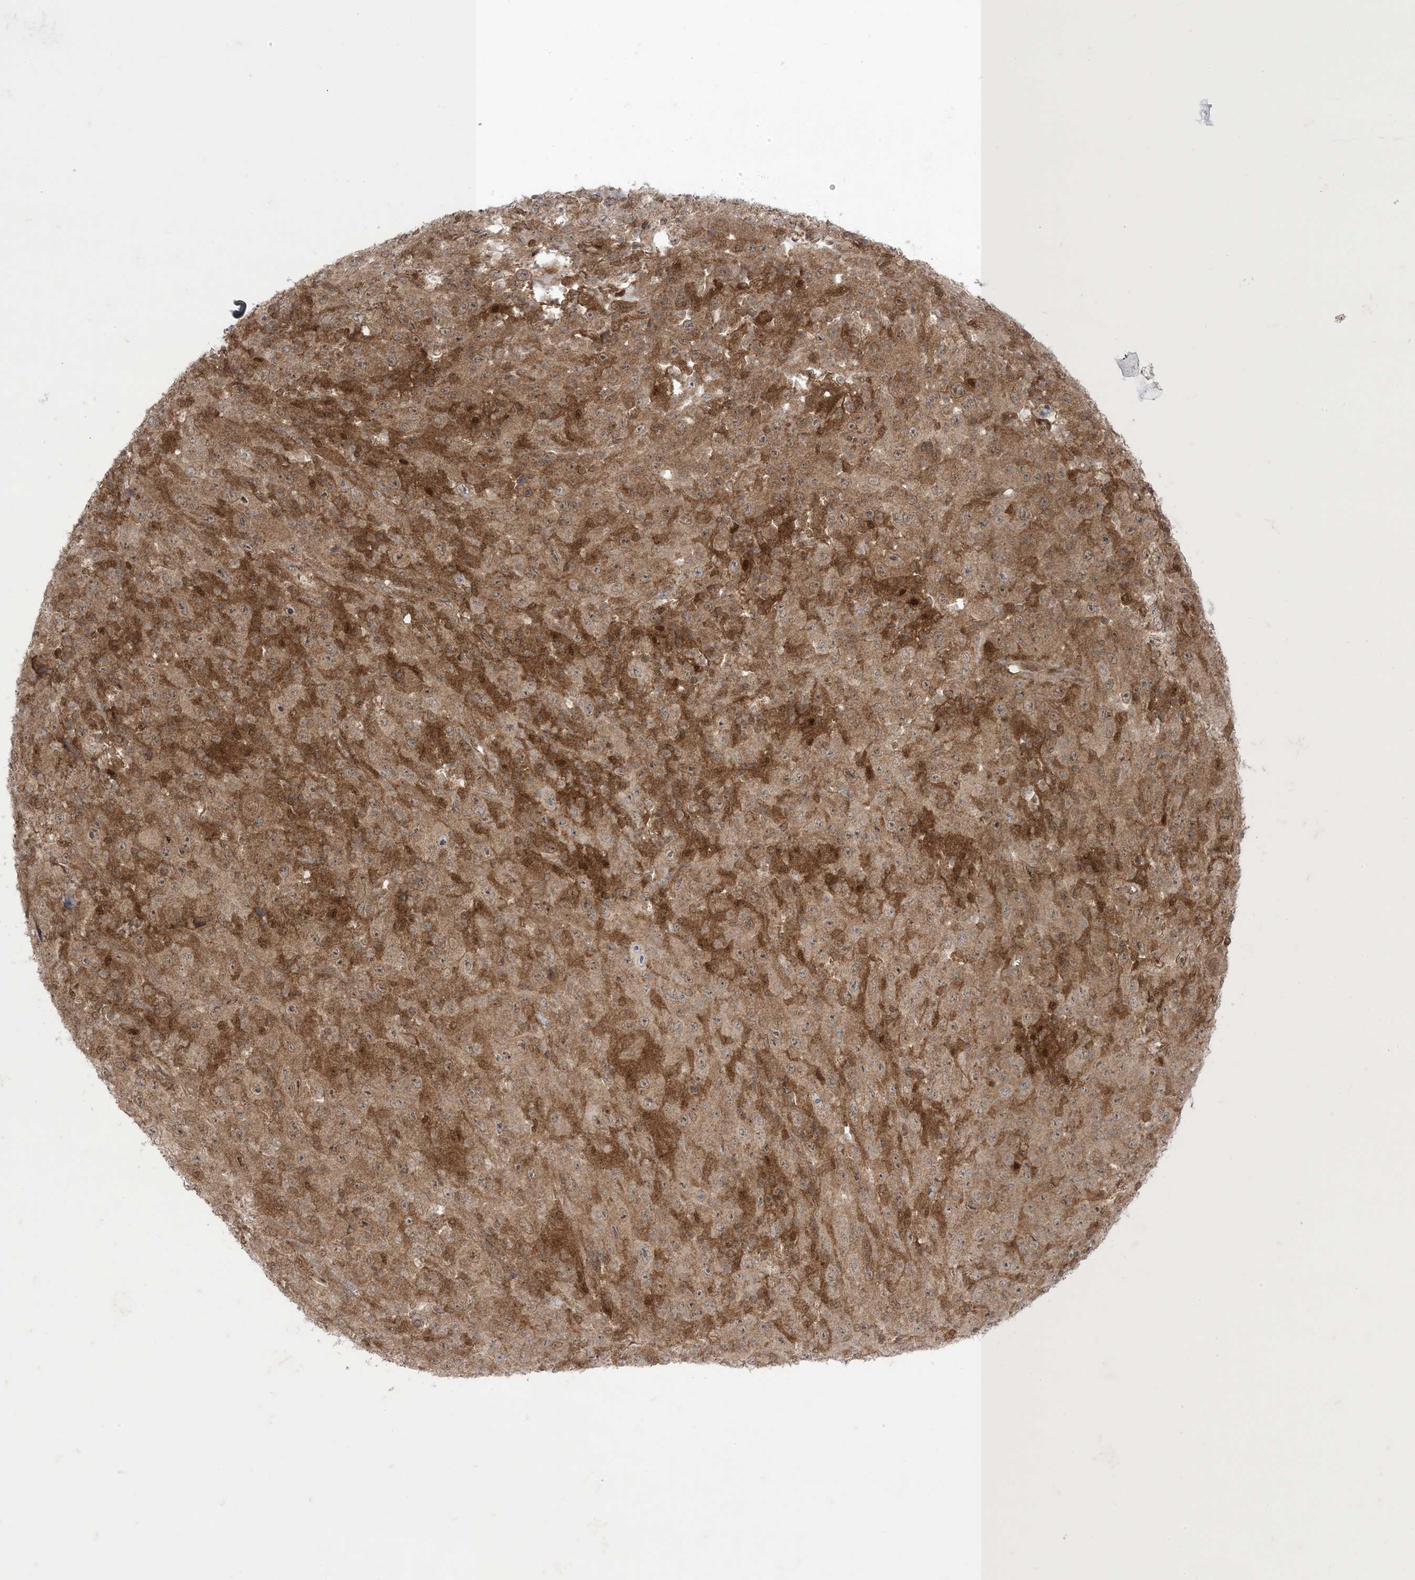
{"staining": {"intensity": "moderate", "quantity": ">75%", "location": "cytoplasmic/membranous"}, "tissue": "melanoma", "cell_type": "Tumor cells", "image_type": "cancer", "snomed": [{"axis": "morphology", "description": "Malignant melanoma, Metastatic site"}, {"axis": "topography", "description": "Skin"}], "caption": "Protein expression by IHC demonstrates moderate cytoplasmic/membranous positivity in about >75% of tumor cells in malignant melanoma (metastatic site).", "gene": "PTPA", "patient": {"sex": "female", "age": 56}}